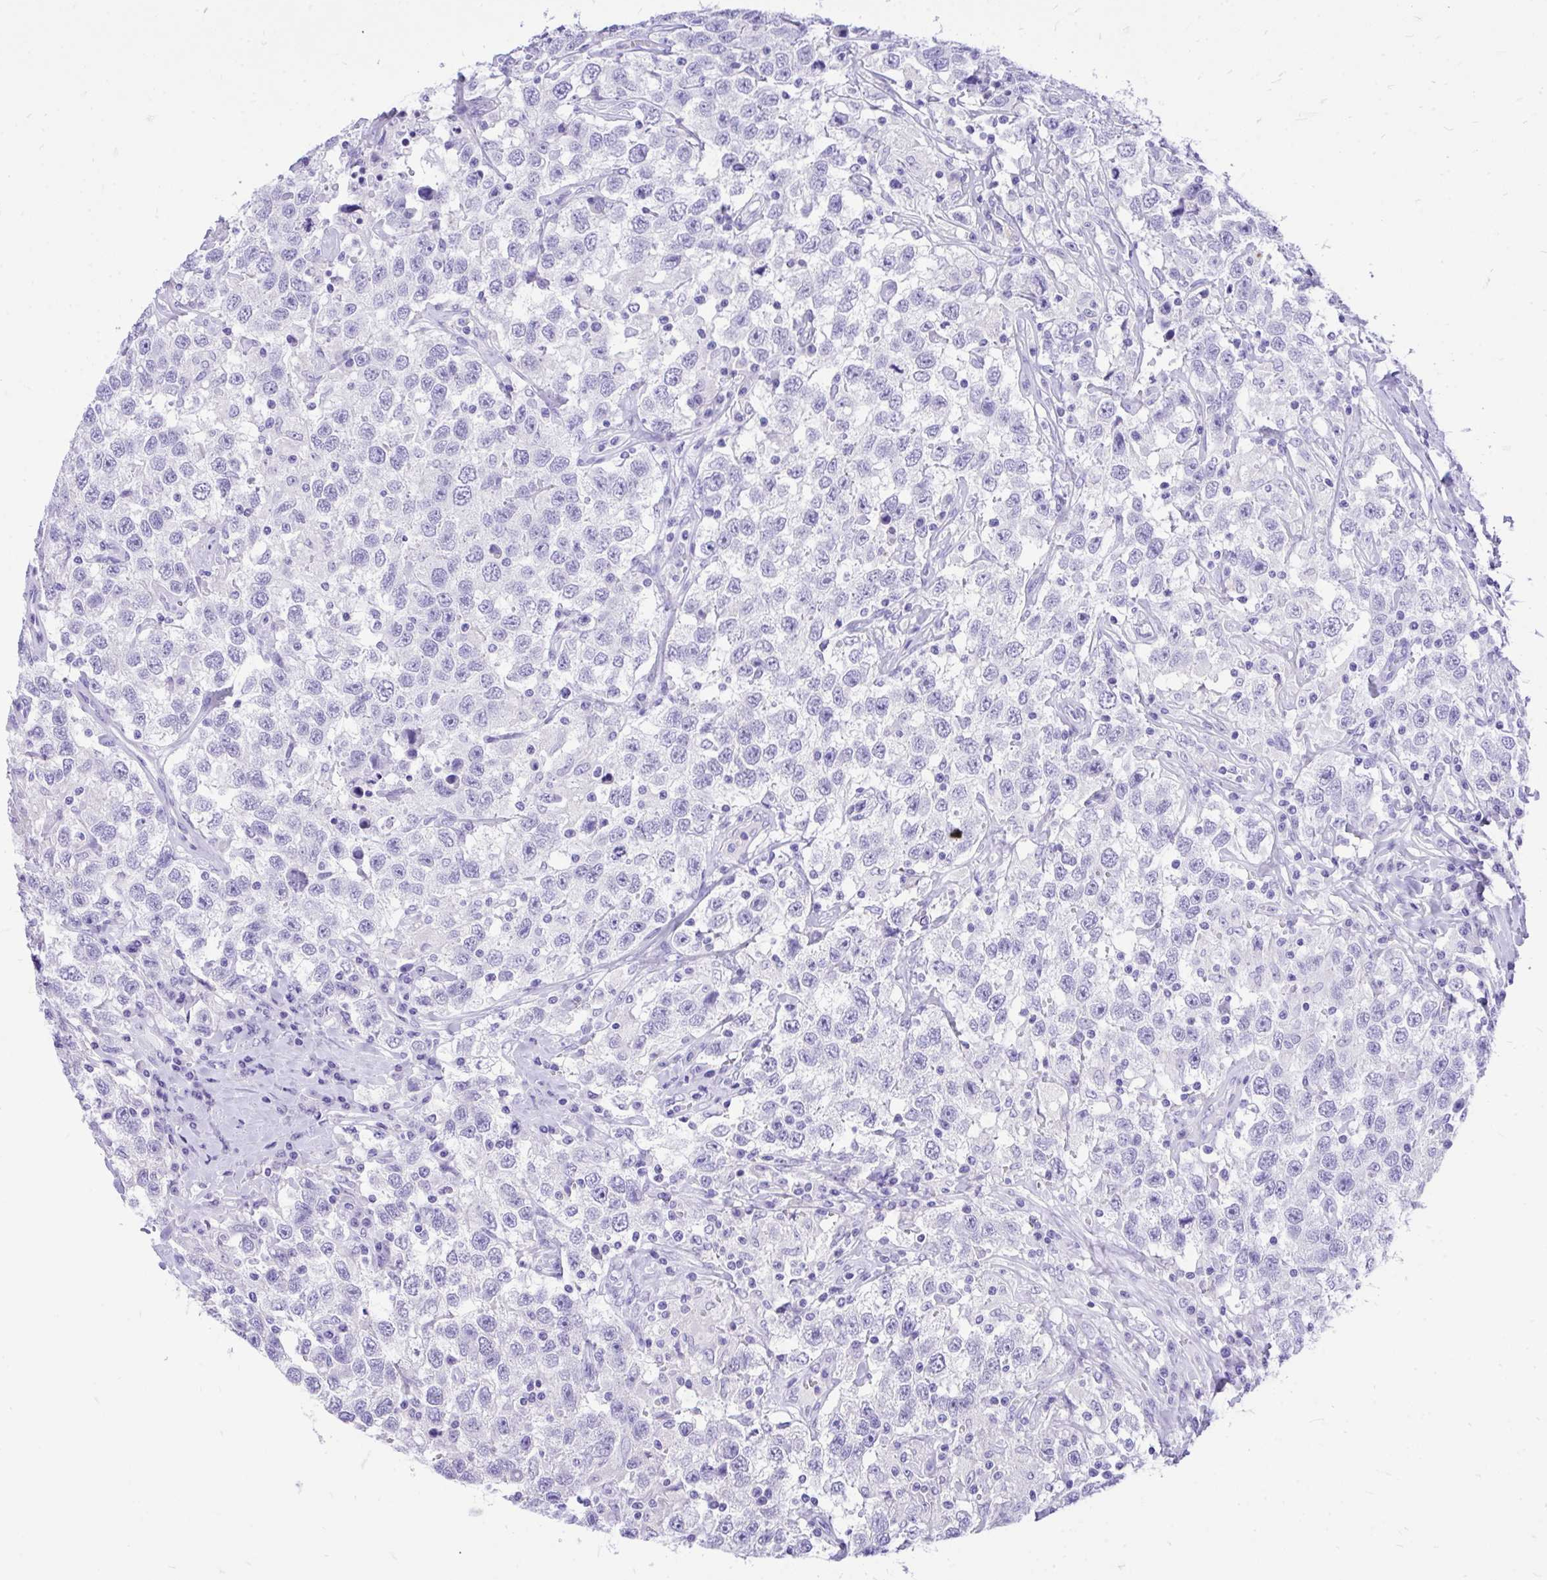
{"staining": {"intensity": "negative", "quantity": "none", "location": "none"}, "tissue": "testis cancer", "cell_type": "Tumor cells", "image_type": "cancer", "snomed": [{"axis": "morphology", "description": "Seminoma, NOS"}, {"axis": "topography", "description": "Testis"}], "caption": "Testis cancer stained for a protein using IHC reveals no expression tumor cells.", "gene": "MON1A", "patient": {"sex": "male", "age": 41}}